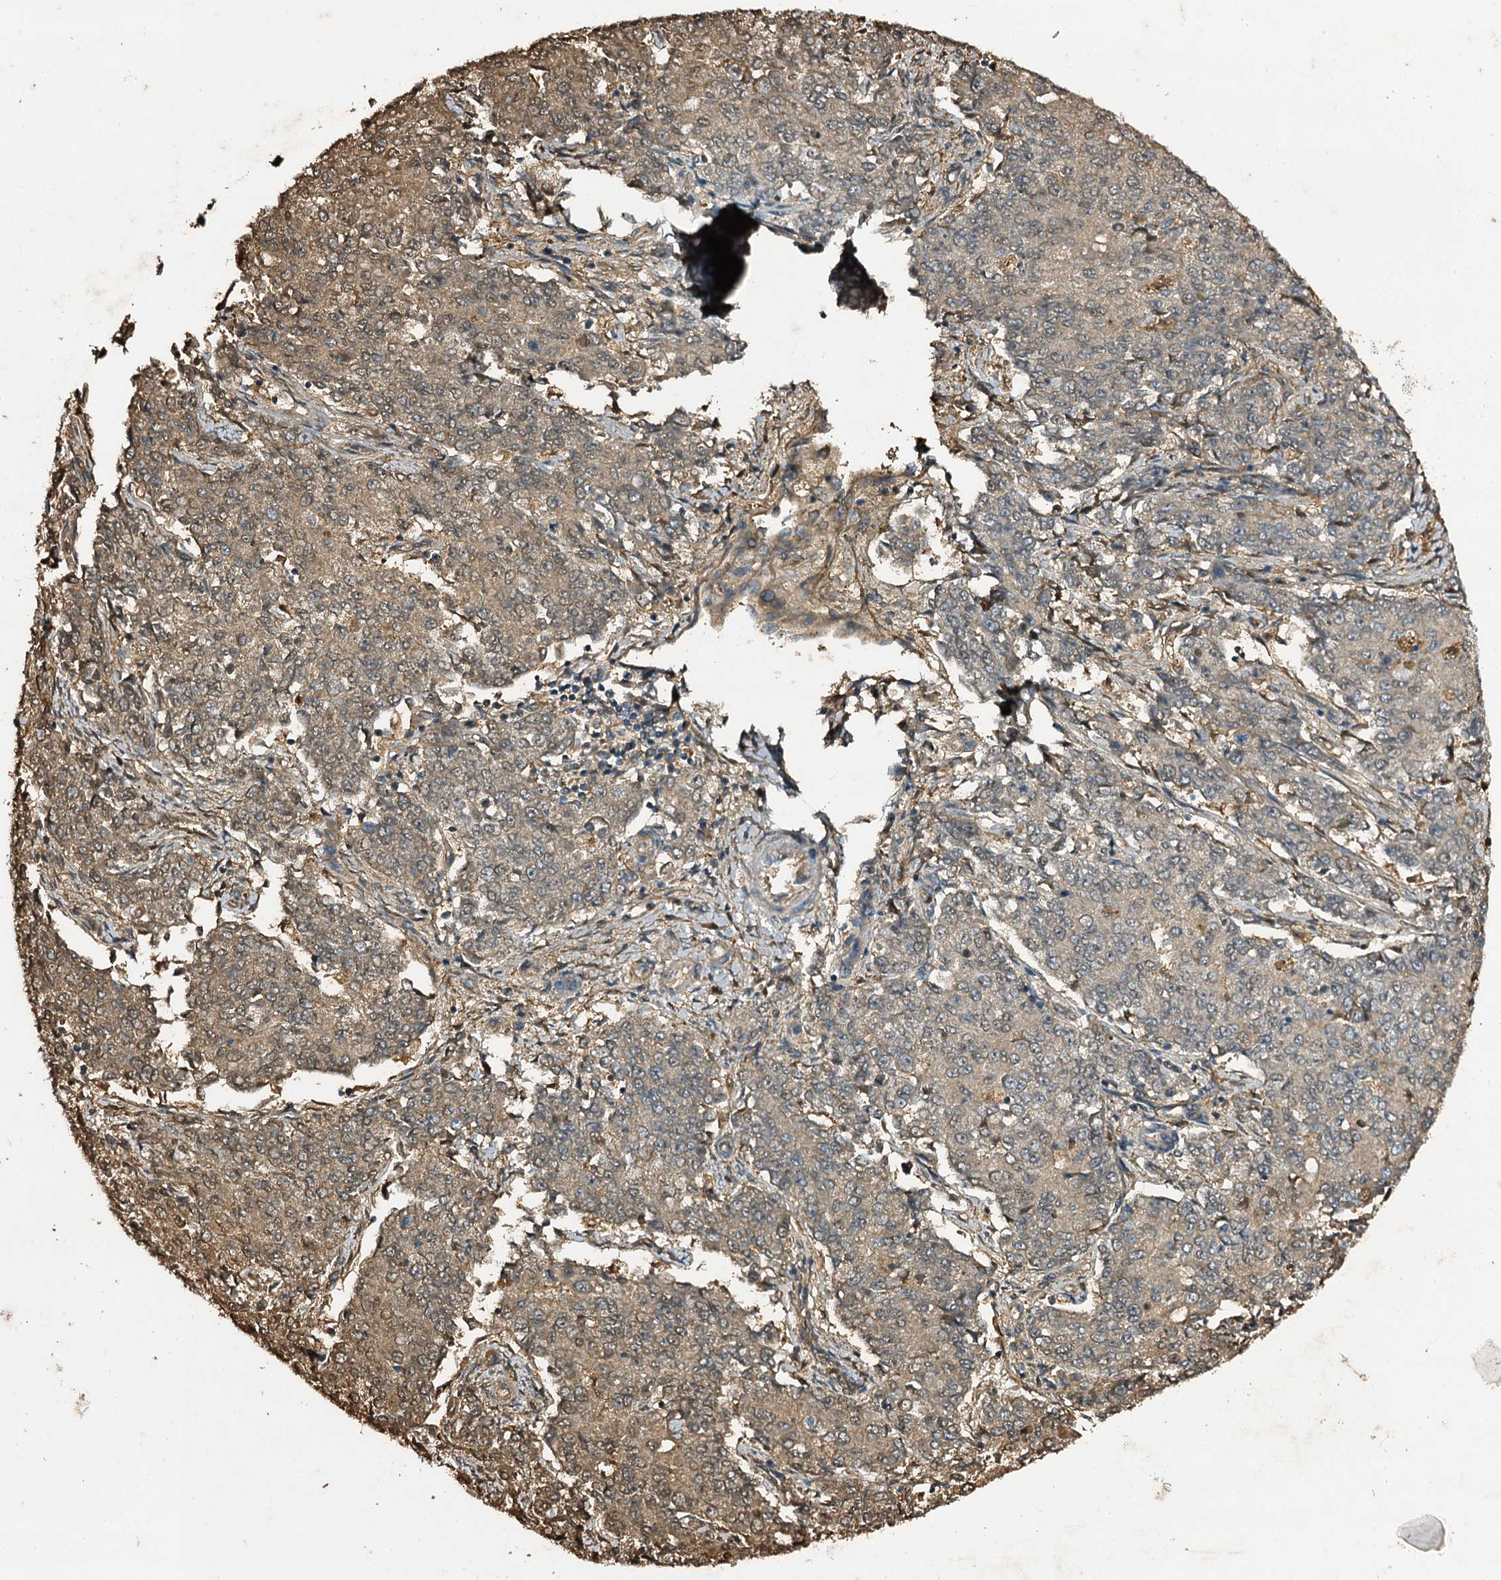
{"staining": {"intensity": "moderate", "quantity": "<25%", "location": "cytoplasmic/membranous"}, "tissue": "endometrial cancer", "cell_type": "Tumor cells", "image_type": "cancer", "snomed": [{"axis": "morphology", "description": "Adenocarcinoma, NOS"}, {"axis": "topography", "description": "Endometrium"}], "caption": "A low amount of moderate cytoplasmic/membranous positivity is present in about <25% of tumor cells in endometrial cancer tissue.", "gene": "EDN1", "patient": {"sex": "female", "age": 50}}